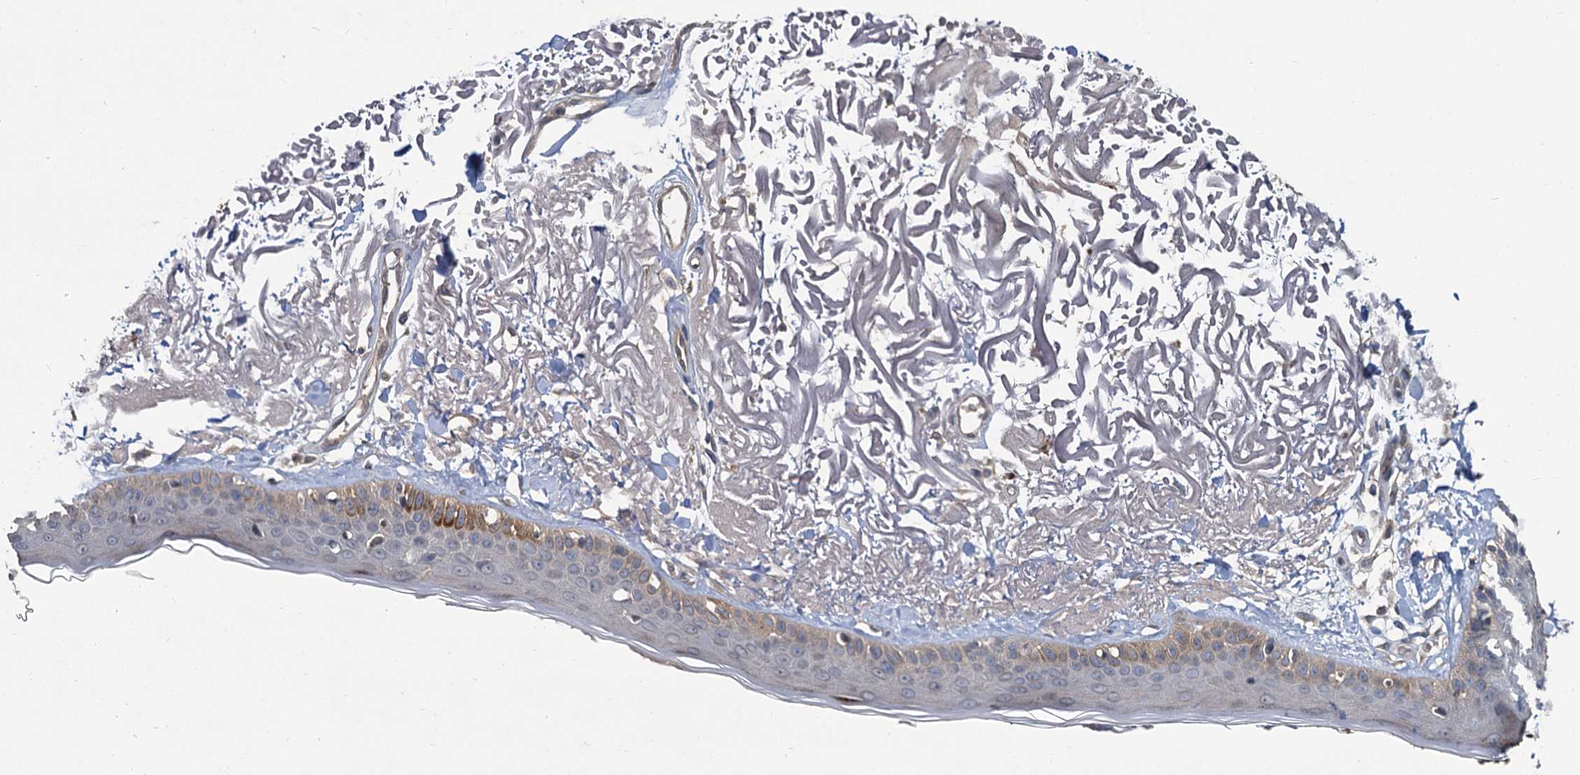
{"staining": {"intensity": "negative", "quantity": "none", "location": "none"}, "tissue": "skin", "cell_type": "Fibroblasts", "image_type": "normal", "snomed": [{"axis": "morphology", "description": "Normal tissue, NOS"}, {"axis": "topography", "description": "Skin"}, {"axis": "topography", "description": "Skeletal muscle"}], "caption": "Skin stained for a protein using IHC shows no positivity fibroblasts.", "gene": "ZNF324", "patient": {"sex": "male", "age": 83}}